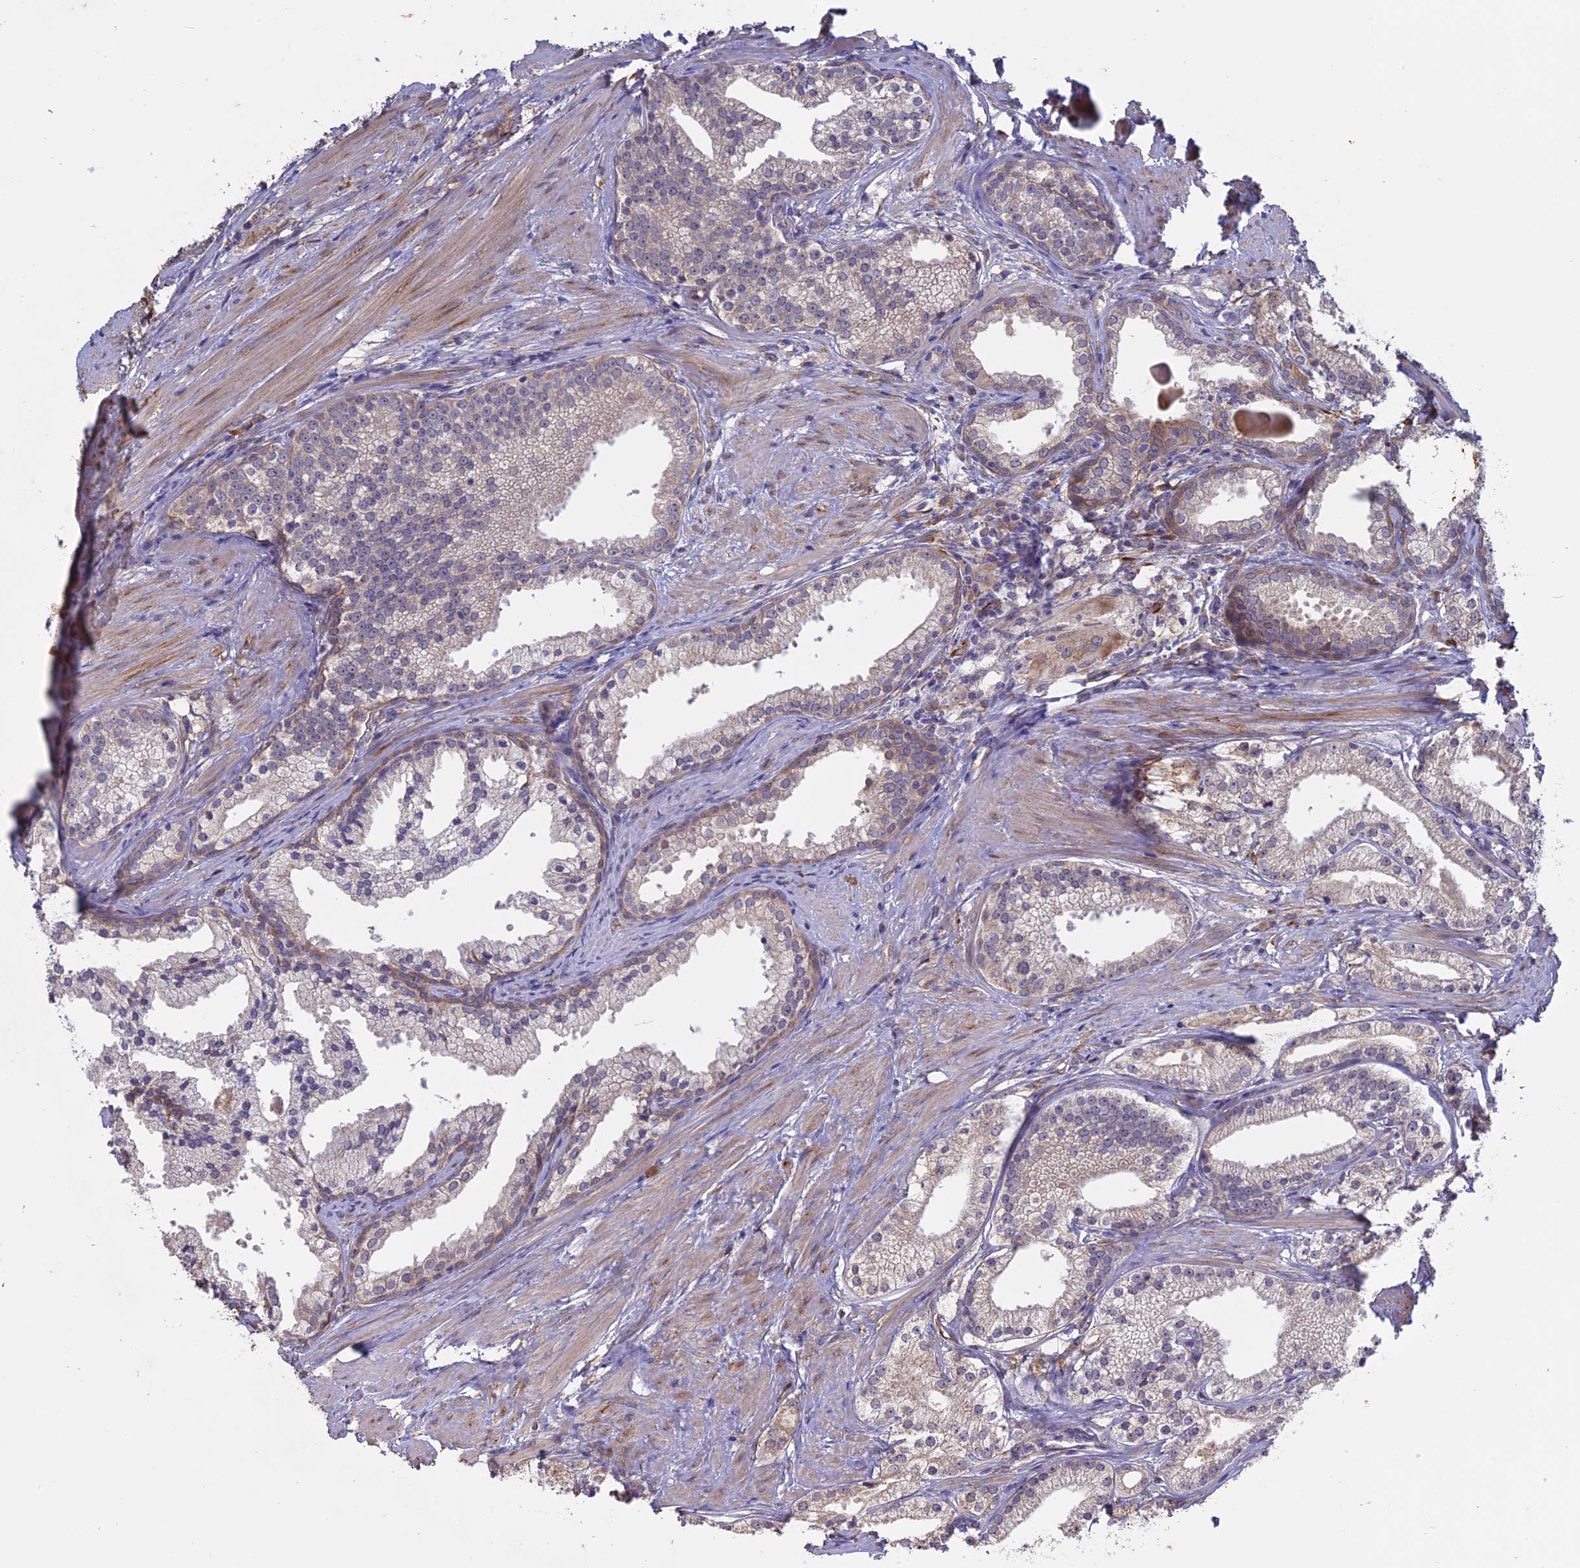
{"staining": {"intensity": "negative", "quantity": "none", "location": "none"}, "tissue": "prostate cancer", "cell_type": "Tumor cells", "image_type": "cancer", "snomed": [{"axis": "morphology", "description": "Adenocarcinoma, Low grade"}, {"axis": "topography", "description": "Prostate"}], "caption": "This is a micrograph of IHC staining of low-grade adenocarcinoma (prostate), which shows no positivity in tumor cells.", "gene": "PPIC", "patient": {"sex": "male", "age": 57}}